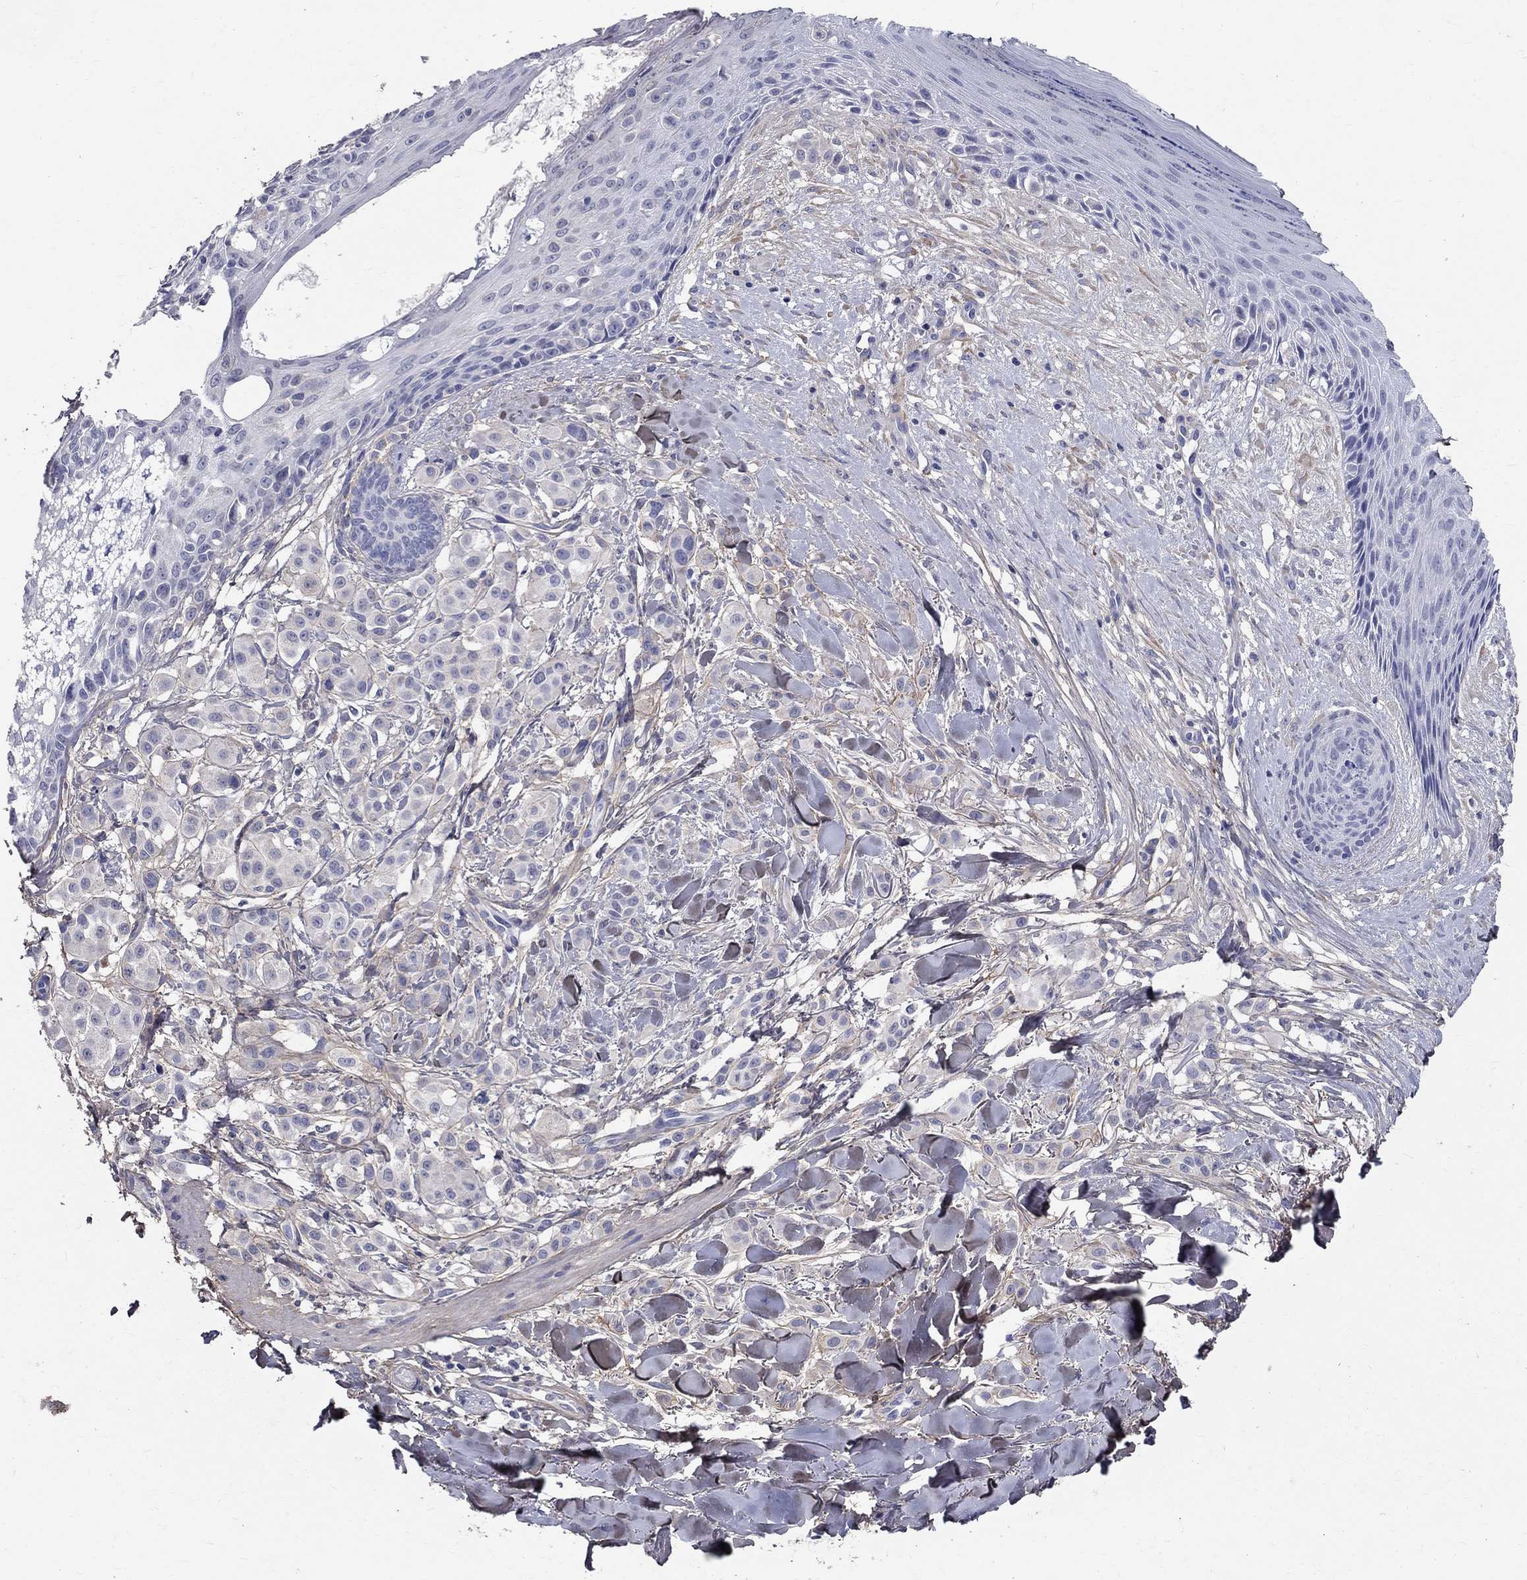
{"staining": {"intensity": "negative", "quantity": "none", "location": "none"}, "tissue": "melanoma", "cell_type": "Tumor cells", "image_type": "cancer", "snomed": [{"axis": "morphology", "description": "Malignant melanoma, NOS"}, {"axis": "topography", "description": "Skin"}], "caption": "High power microscopy image of an immunohistochemistry (IHC) histopathology image of malignant melanoma, revealing no significant positivity in tumor cells.", "gene": "ANXA10", "patient": {"sex": "male", "age": 57}}